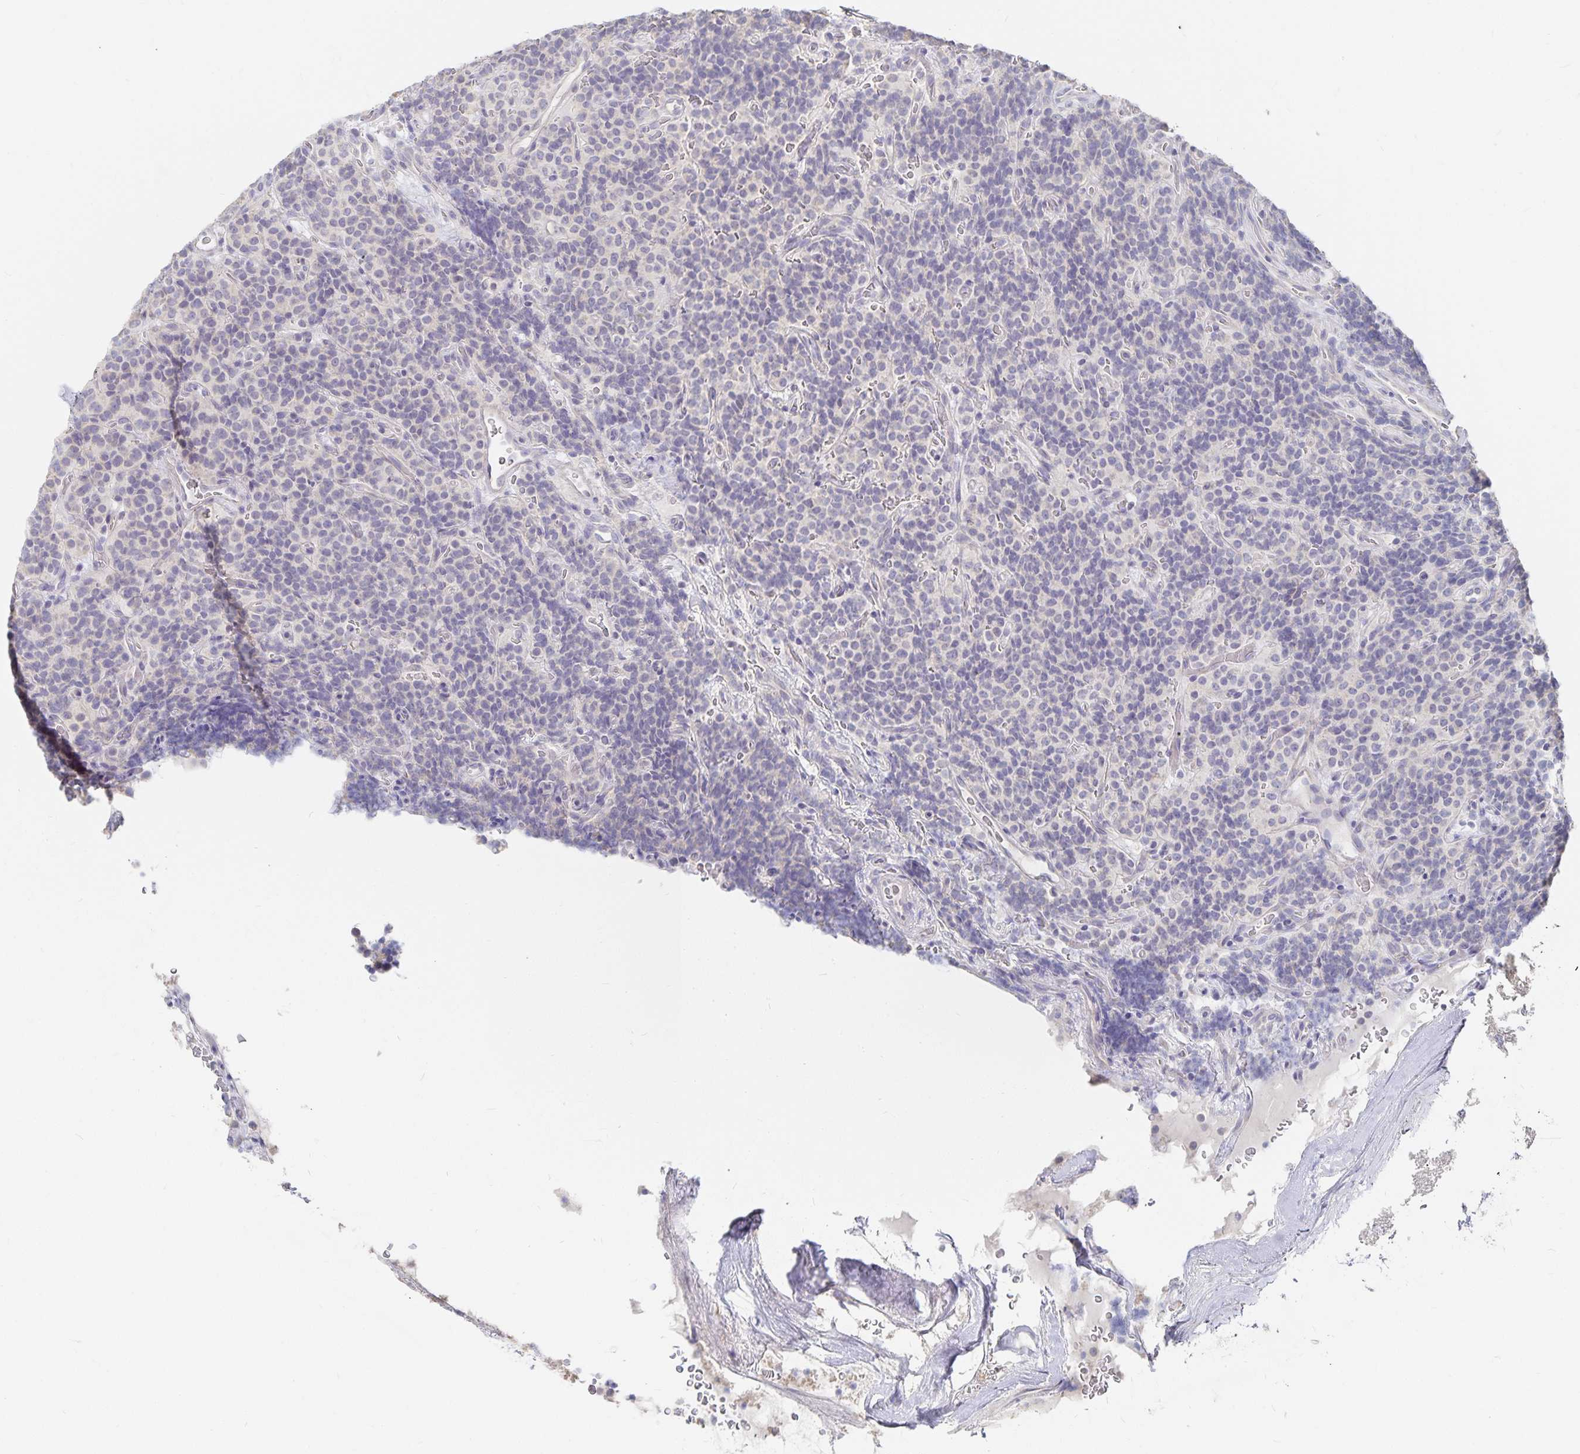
{"staining": {"intensity": "negative", "quantity": "none", "location": "none"}, "tissue": "carcinoid", "cell_type": "Tumor cells", "image_type": "cancer", "snomed": [{"axis": "morphology", "description": "Carcinoid, malignant, NOS"}, {"axis": "topography", "description": "Pancreas"}], "caption": "Immunohistochemical staining of human malignant carcinoid displays no significant positivity in tumor cells.", "gene": "DNAH9", "patient": {"sex": "male", "age": 36}}